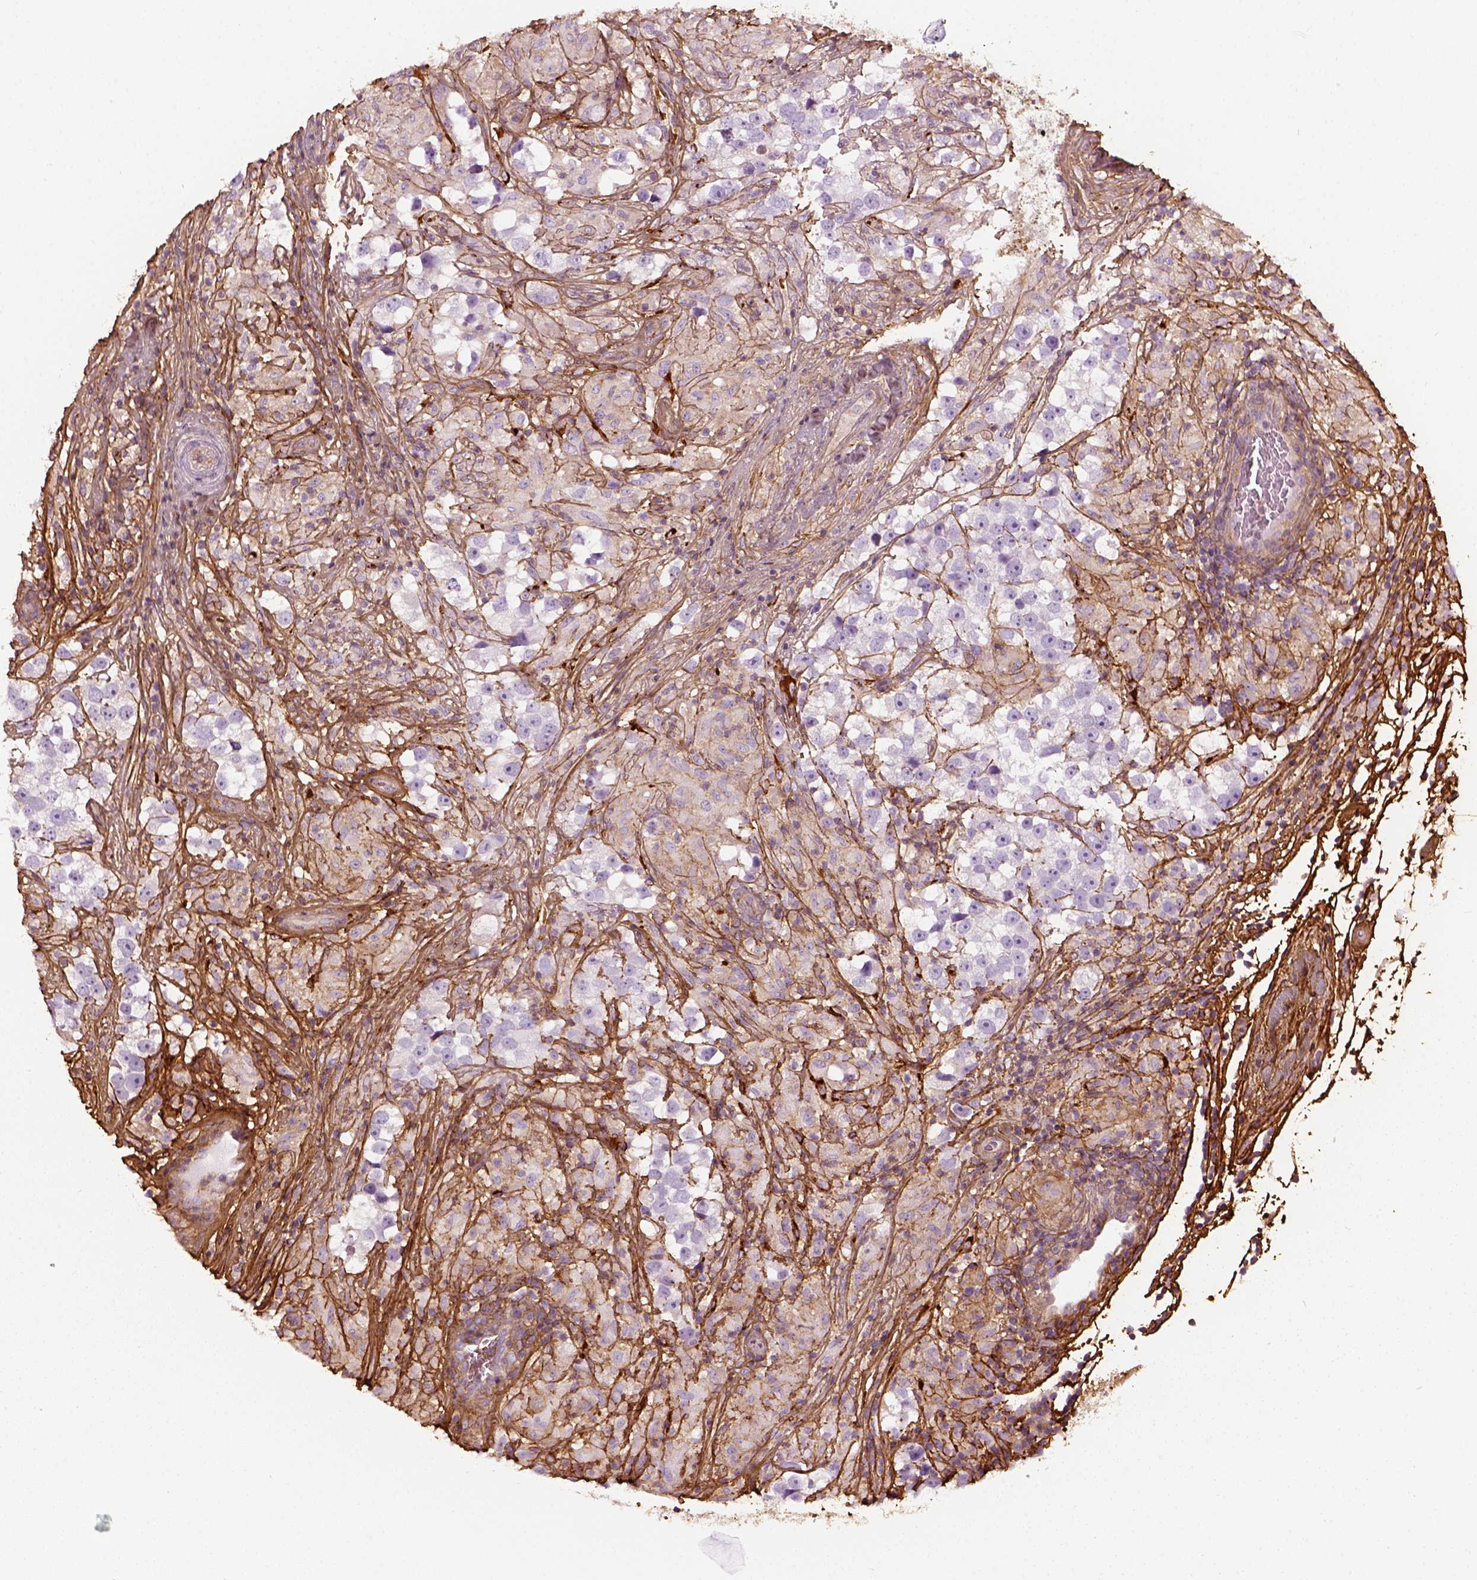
{"staining": {"intensity": "negative", "quantity": "none", "location": "none"}, "tissue": "testis cancer", "cell_type": "Tumor cells", "image_type": "cancer", "snomed": [{"axis": "morphology", "description": "Seminoma, NOS"}, {"axis": "topography", "description": "Testis"}], "caption": "Immunohistochemistry histopathology image of testis cancer stained for a protein (brown), which displays no staining in tumor cells.", "gene": "COL6A2", "patient": {"sex": "male", "age": 46}}